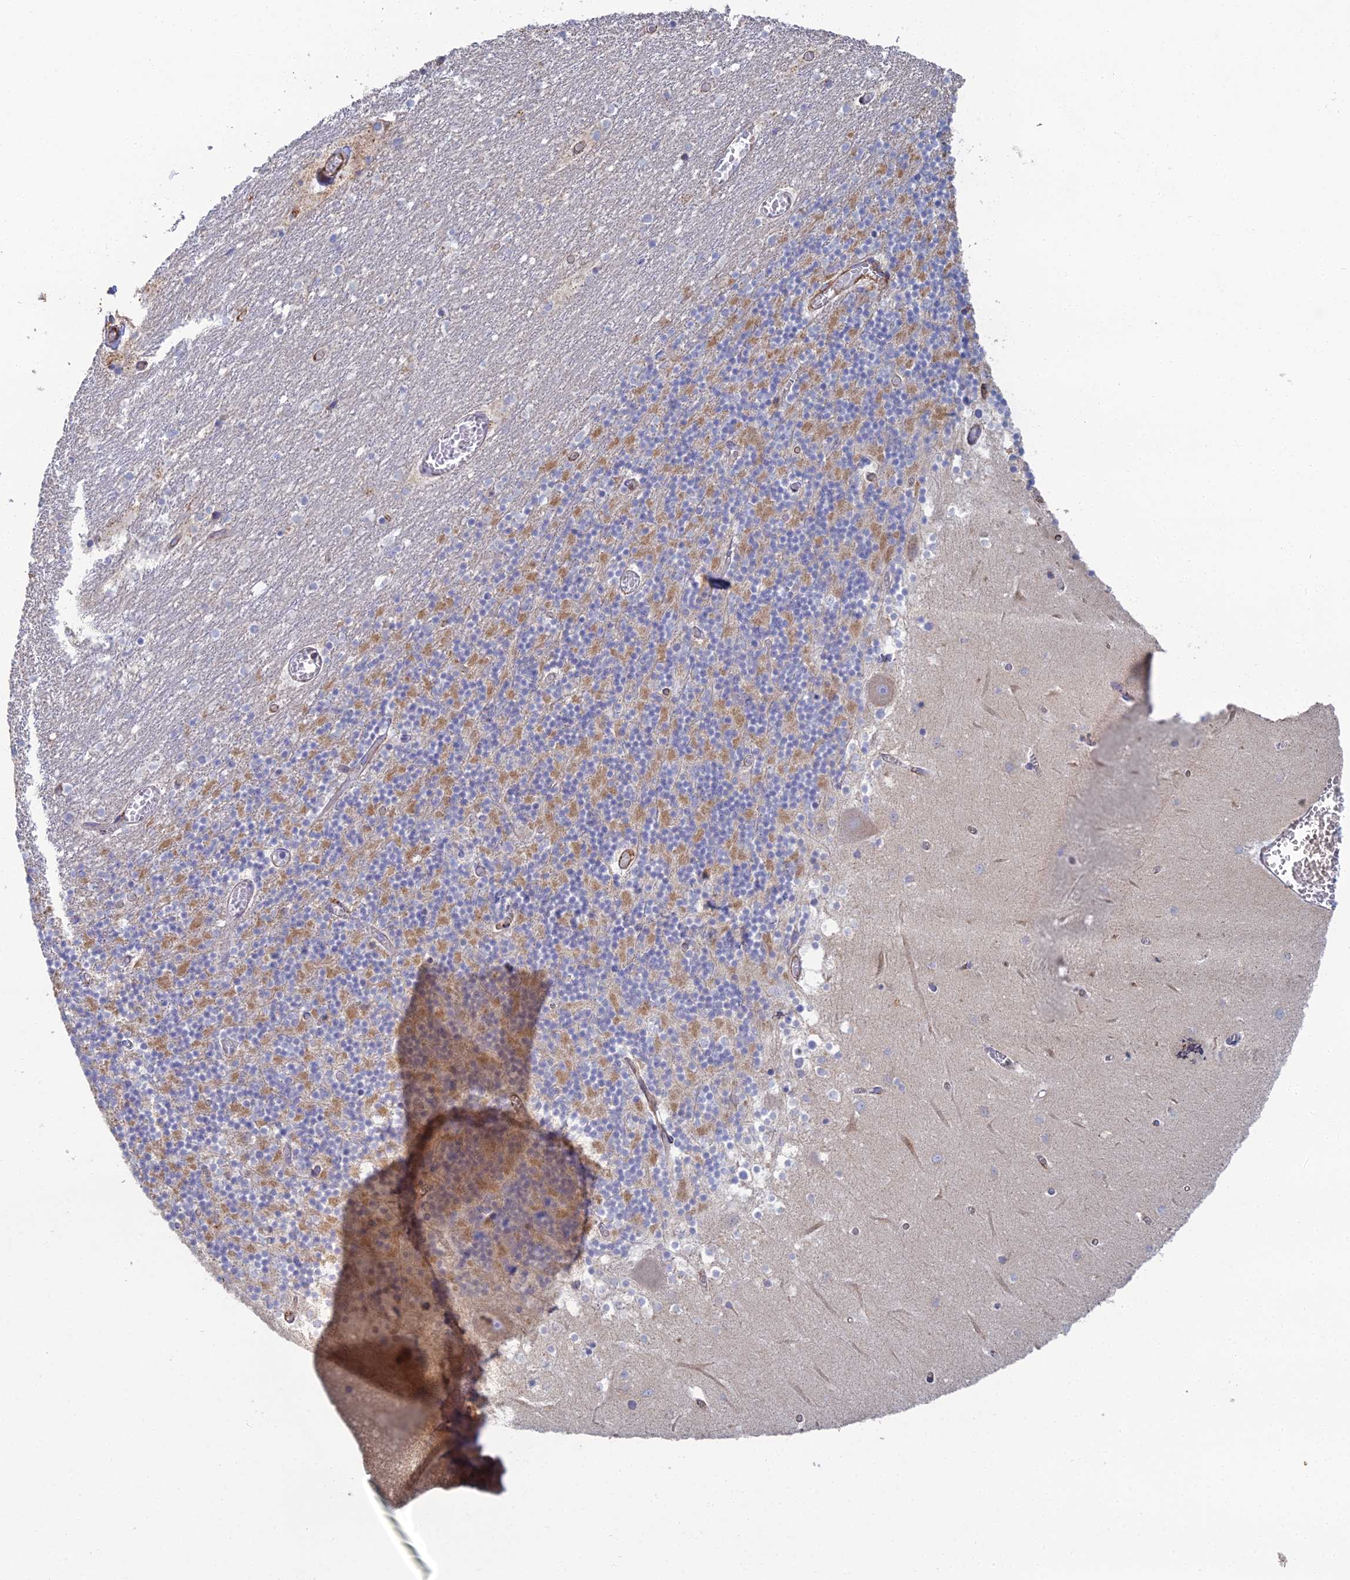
{"staining": {"intensity": "weak", "quantity": "25%-75%", "location": "cytoplasmic/membranous"}, "tissue": "cerebellum", "cell_type": "Cells in granular layer", "image_type": "normal", "snomed": [{"axis": "morphology", "description": "Normal tissue, NOS"}, {"axis": "topography", "description": "Cerebellum"}], "caption": "This is an image of immunohistochemistry (IHC) staining of unremarkable cerebellum, which shows weak staining in the cytoplasmic/membranous of cells in granular layer.", "gene": "CLVS2", "patient": {"sex": "female", "age": 28}}